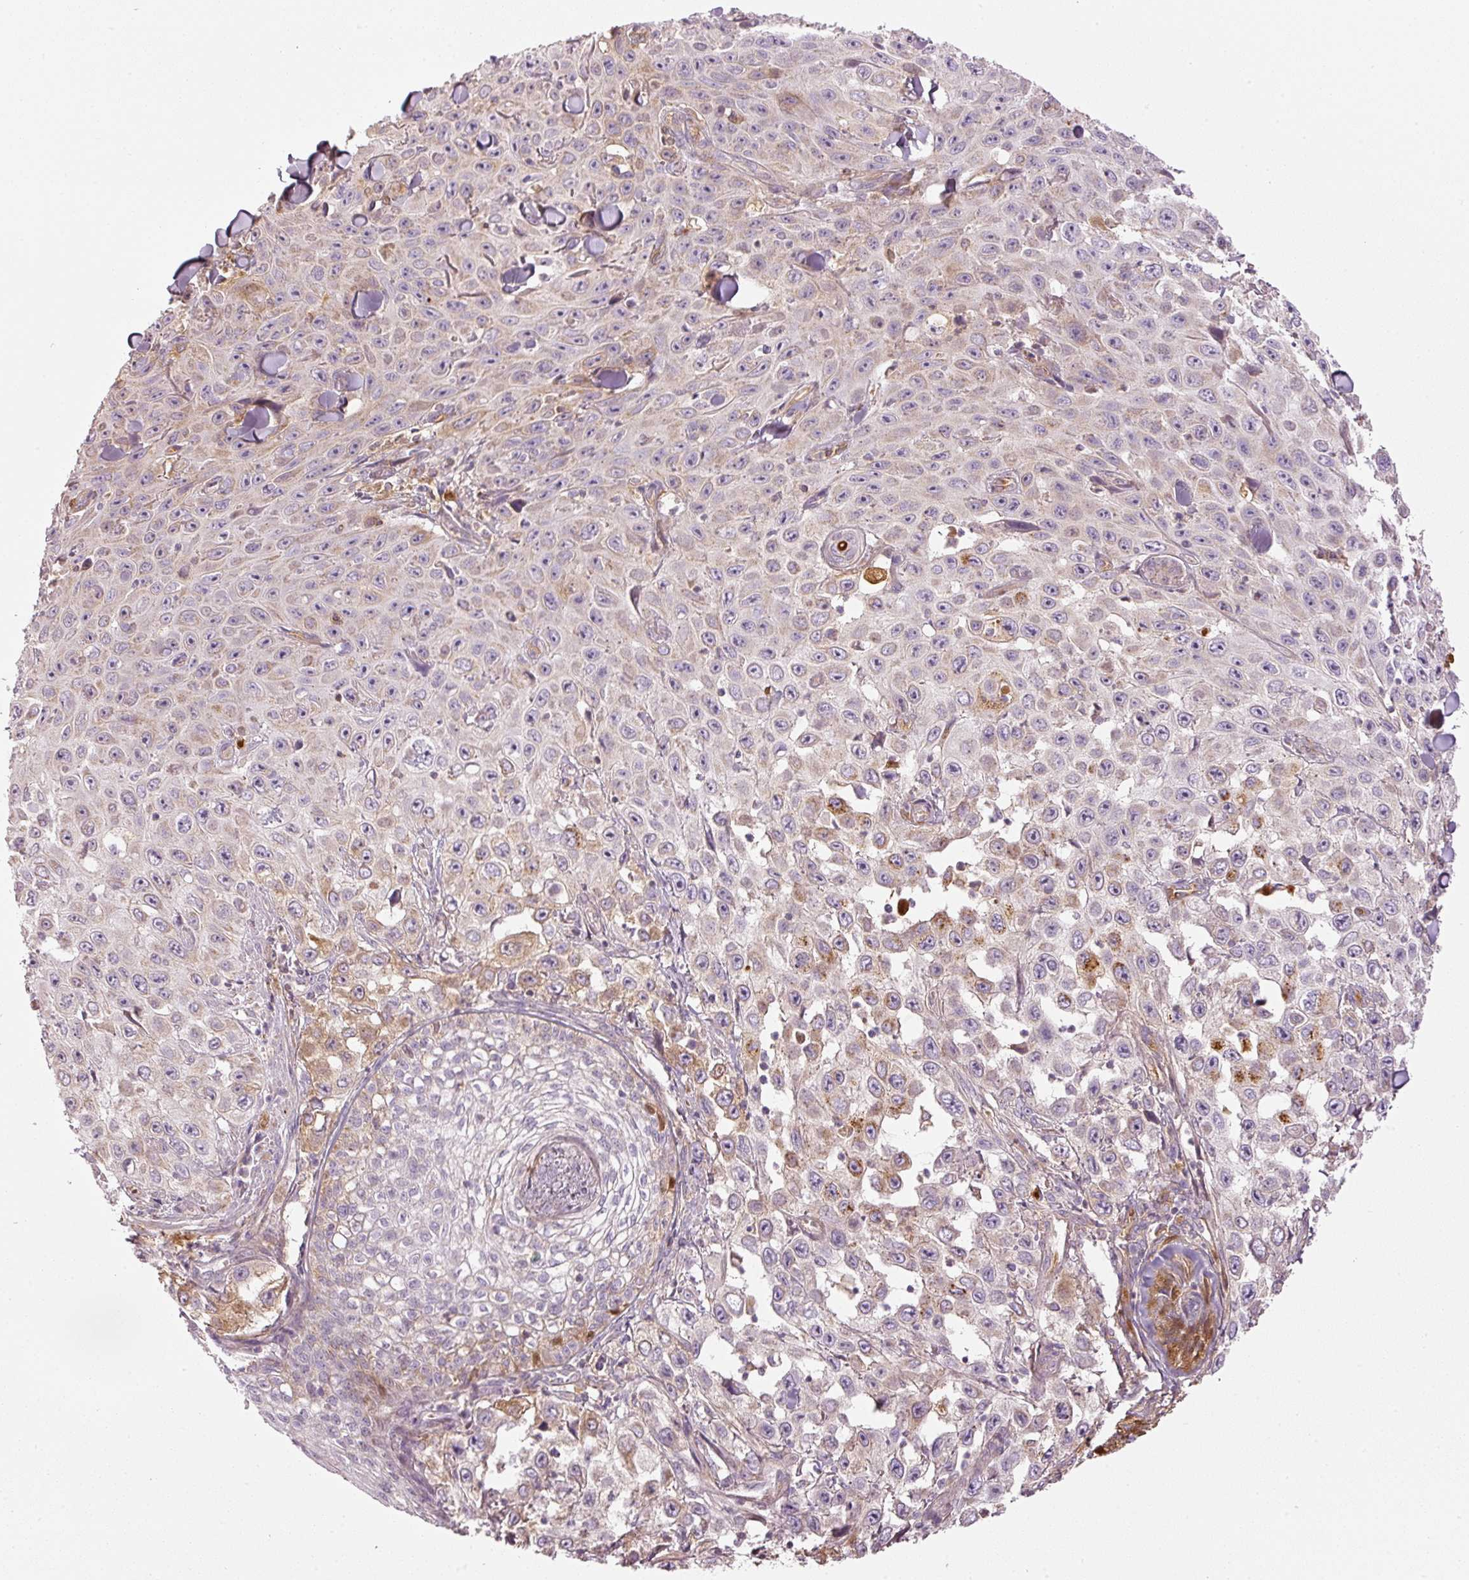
{"staining": {"intensity": "moderate", "quantity": "<25%", "location": "cytoplasmic/membranous"}, "tissue": "skin cancer", "cell_type": "Tumor cells", "image_type": "cancer", "snomed": [{"axis": "morphology", "description": "Squamous cell carcinoma, NOS"}, {"axis": "topography", "description": "Skin"}], "caption": "Immunohistochemical staining of skin squamous cell carcinoma displays moderate cytoplasmic/membranous protein staining in approximately <25% of tumor cells.", "gene": "SERPING1", "patient": {"sex": "male", "age": 82}}